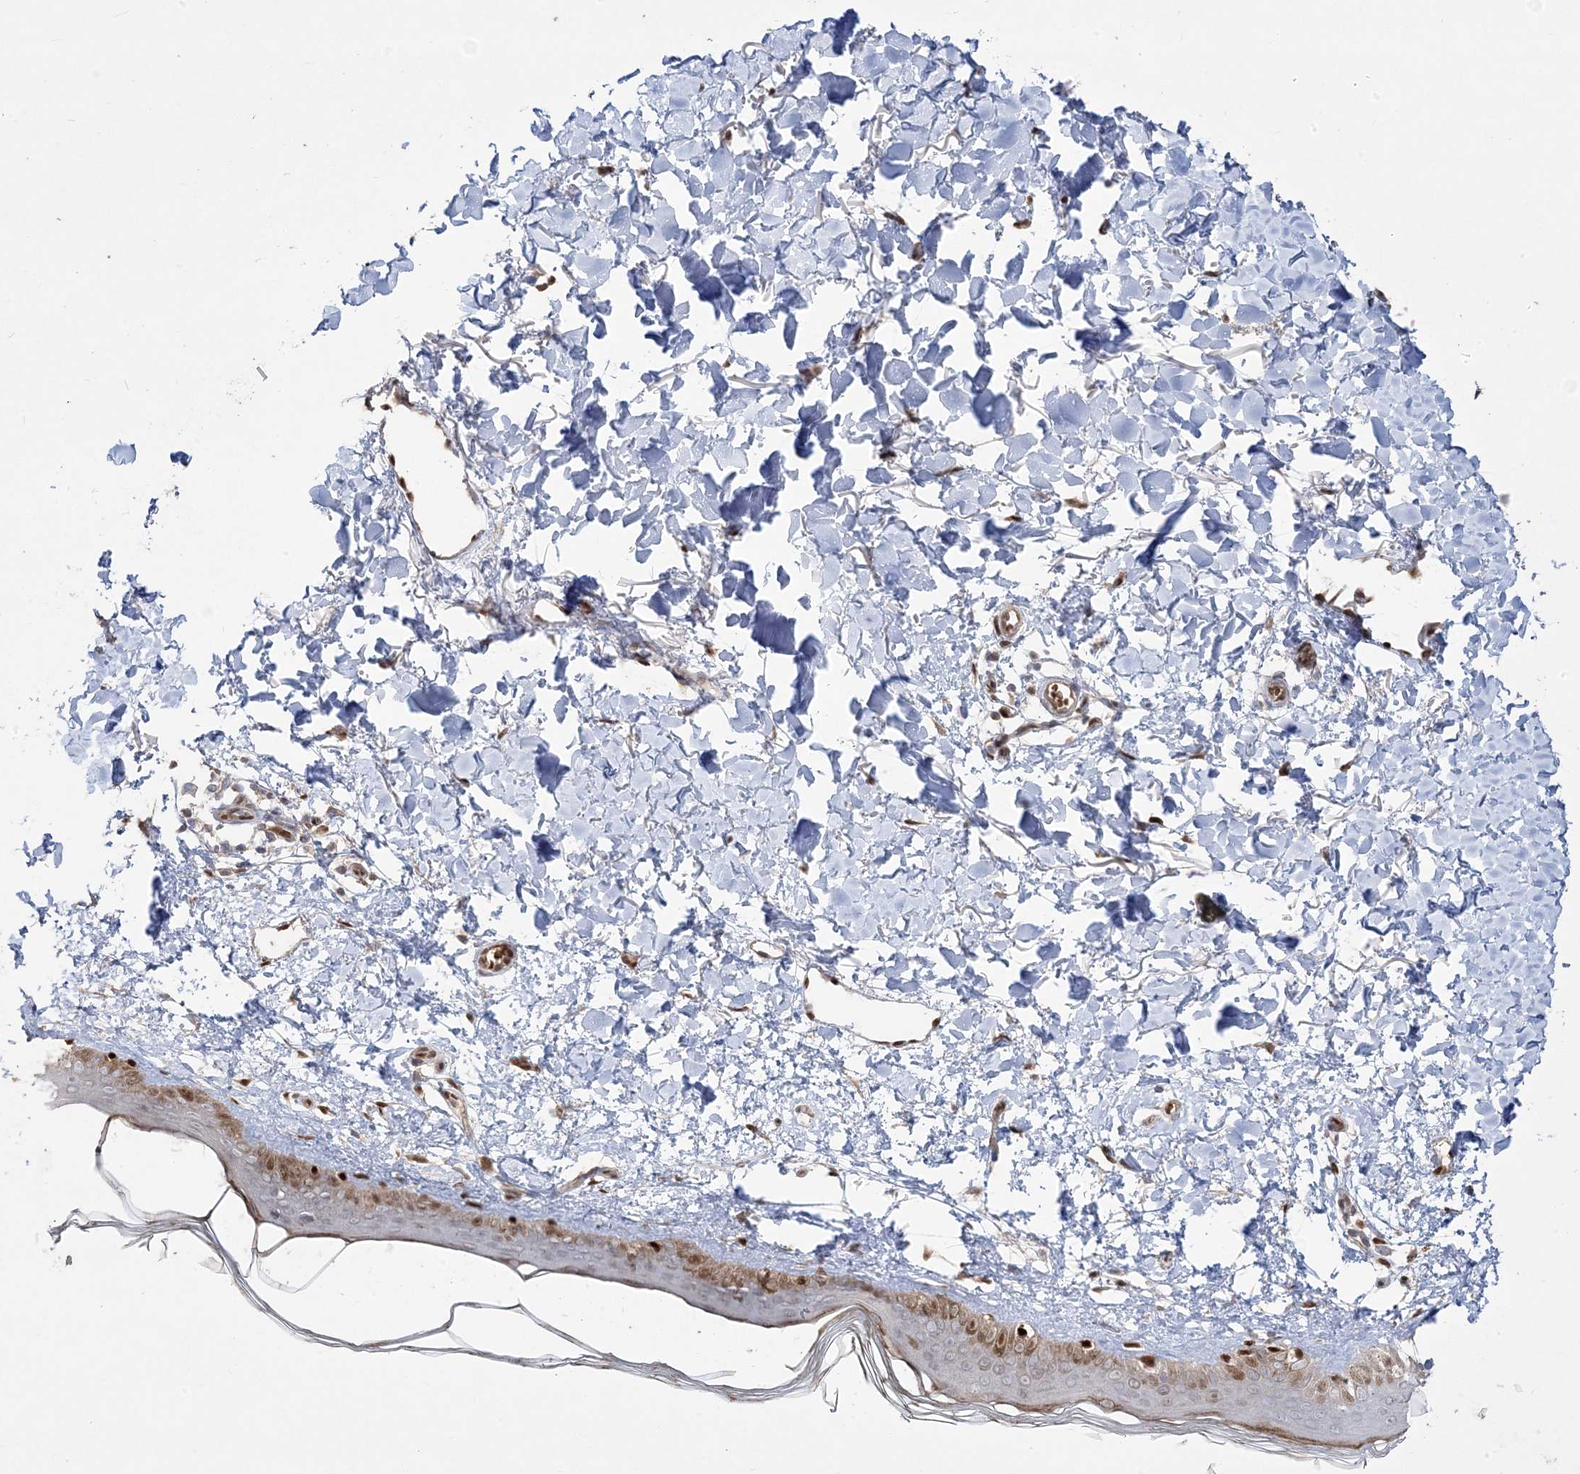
{"staining": {"intensity": "moderate", "quantity": ">75%", "location": "cytoplasmic/membranous,nuclear"}, "tissue": "skin", "cell_type": "Fibroblasts", "image_type": "normal", "snomed": [{"axis": "morphology", "description": "Normal tissue, NOS"}, {"axis": "topography", "description": "Skin"}], "caption": "Fibroblasts demonstrate medium levels of moderate cytoplasmic/membranous,nuclear staining in about >75% of cells in unremarkable human skin.", "gene": "PPOX", "patient": {"sex": "female", "age": 58}}